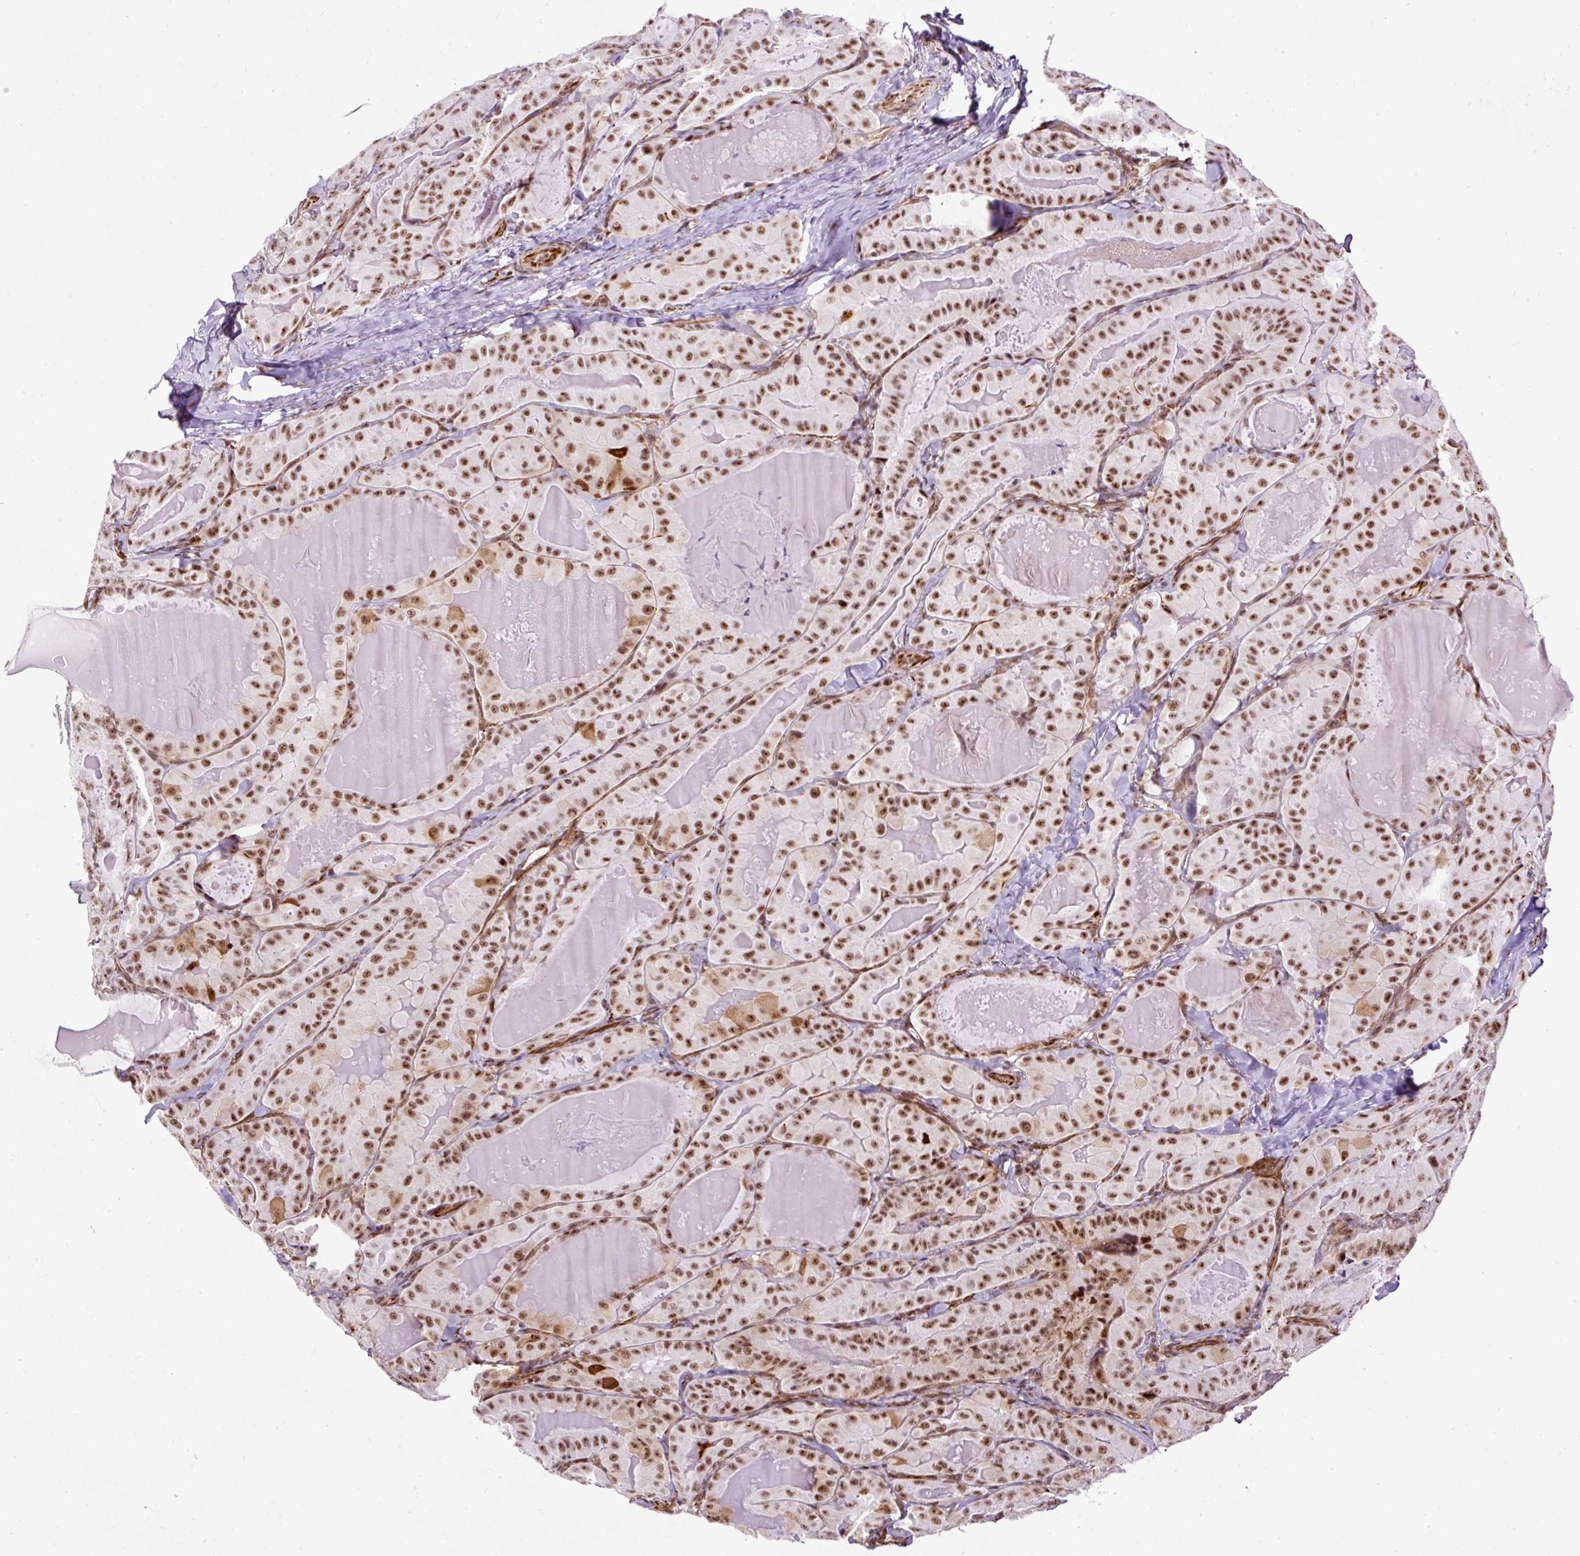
{"staining": {"intensity": "strong", "quantity": ">75%", "location": "nuclear"}, "tissue": "thyroid cancer", "cell_type": "Tumor cells", "image_type": "cancer", "snomed": [{"axis": "morphology", "description": "Papillary adenocarcinoma, NOS"}, {"axis": "topography", "description": "Thyroid gland"}], "caption": "Strong nuclear staining for a protein is seen in about >75% of tumor cells of thyroid papillary adenocarcinoma using immunohistochemistry.", "gene": "LUC7L2", "patient": {"sex": "female", "age": 68}}